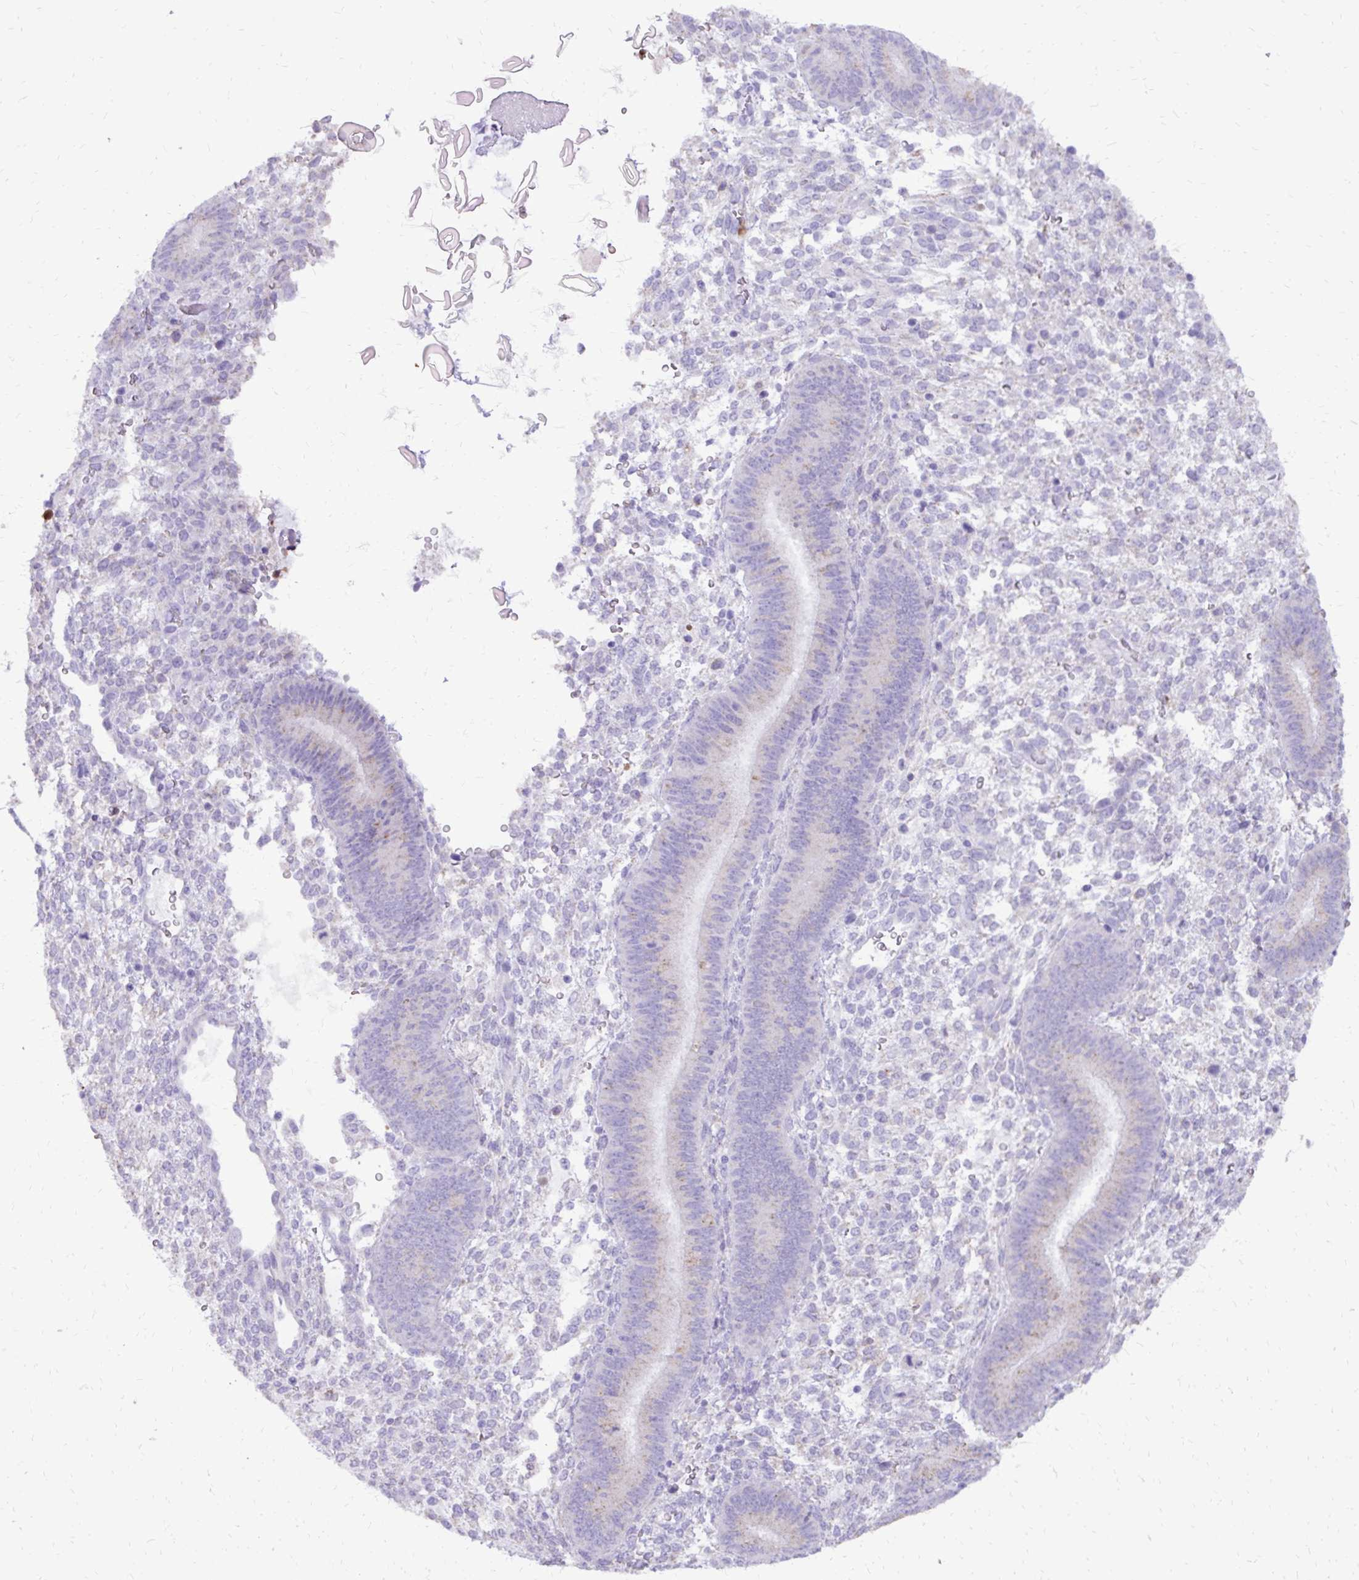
{"staining": {"intensity": "negative", "quantity": "none", "location": "none"}, "tissue": "endometrium", "cell_type": "Cells in endometrial stroma", "image_type": "normal", "snomed": [{"axis": "morphology", "description": "Normal tissue, NOS"}, {"axis": "topography", "description": "Endometrium"}], "caption": "A high-resolution photomicrograph shows immunohistochemistry staining of unremarkable endometrium, which reveals no significant positivity in cells in endometrial stroma.", "gene": "CAT", "patient": {"sex": "female", "age": 39}}